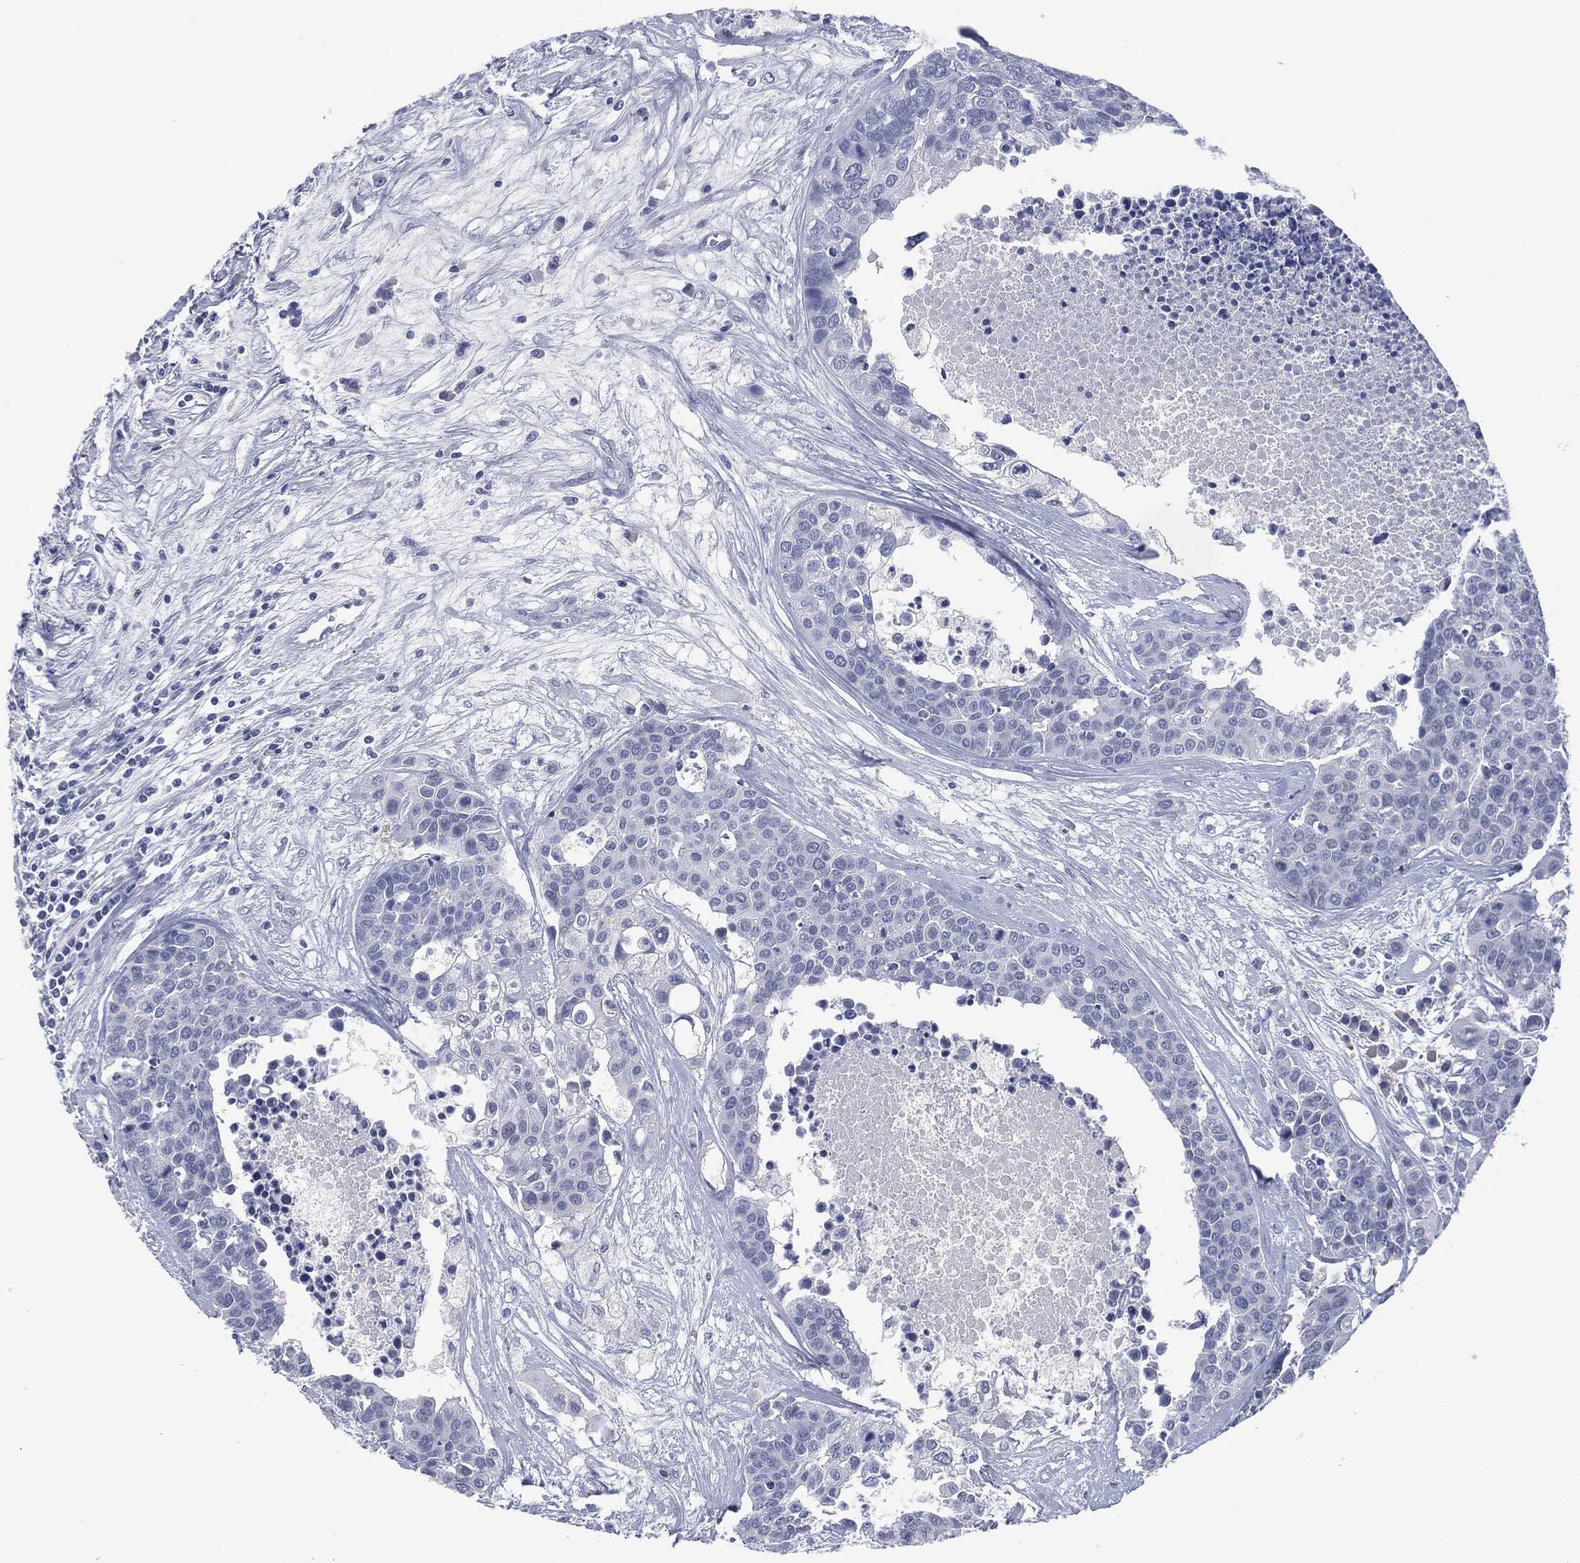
{"staining": {"intensity": "negative", "quantity": "none", "location": "none"}, "tissue": "carcinoid", "cell_type": "Tumor cells", "image_type": "cancer", "snomed": [{"axis": "morphology", "description": "Carcinoid, malignant, NOS"}, {"axis": "topography", "description": "Colon"}], "caption": "The image shows no staining of tumor cells in carcinoid (malignant).", "gene": "MUC16", "patient": {"sex": "male", "age": 81}}